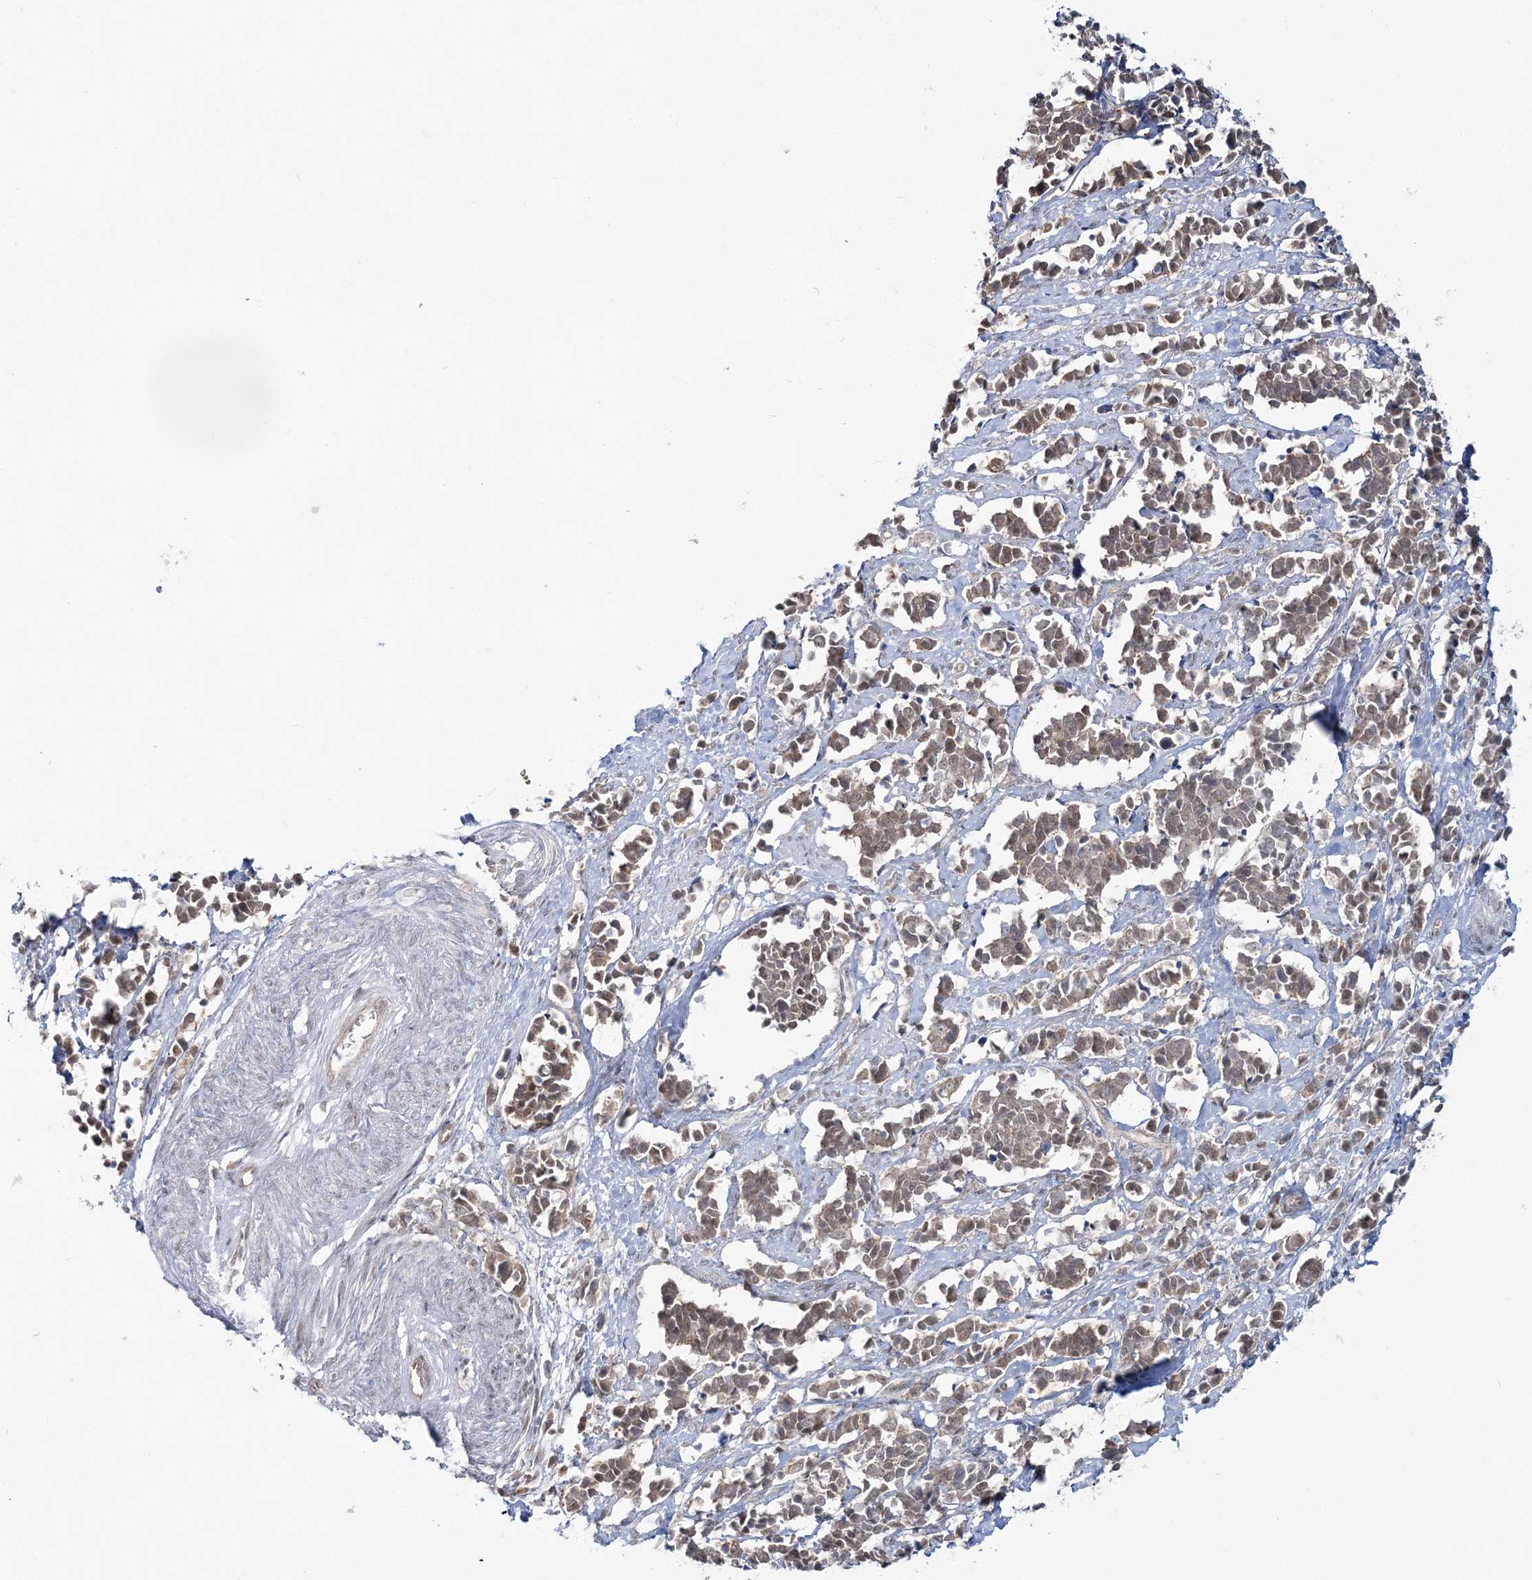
{"staining": {"intensity": "weak", "quantity": ">75%", "location": "cytoplasmic/membranous,nuclear"}, "tissue": "cervical cancer", "cell_type": "Tumor cells", "image_type": "cancer", "snomed": [{"axis": "morphology", "description": "Normal tissue, NOS"}, {"axis": "morphology", "description": "Squamous cell carcinoma, NOS"}, {"axis": "topography", "description": "Cervix"}], "caption": "The histopathology image shows immunohistochemical staining of cervical cancer (squamous cell carcinoma). There is weak cytoplasmic/membranous and nuclear staining is seen in approximately >75% of tumor cells.", "gene": "ZFAND6", "patient": {"sex": "female", "age": 35}}